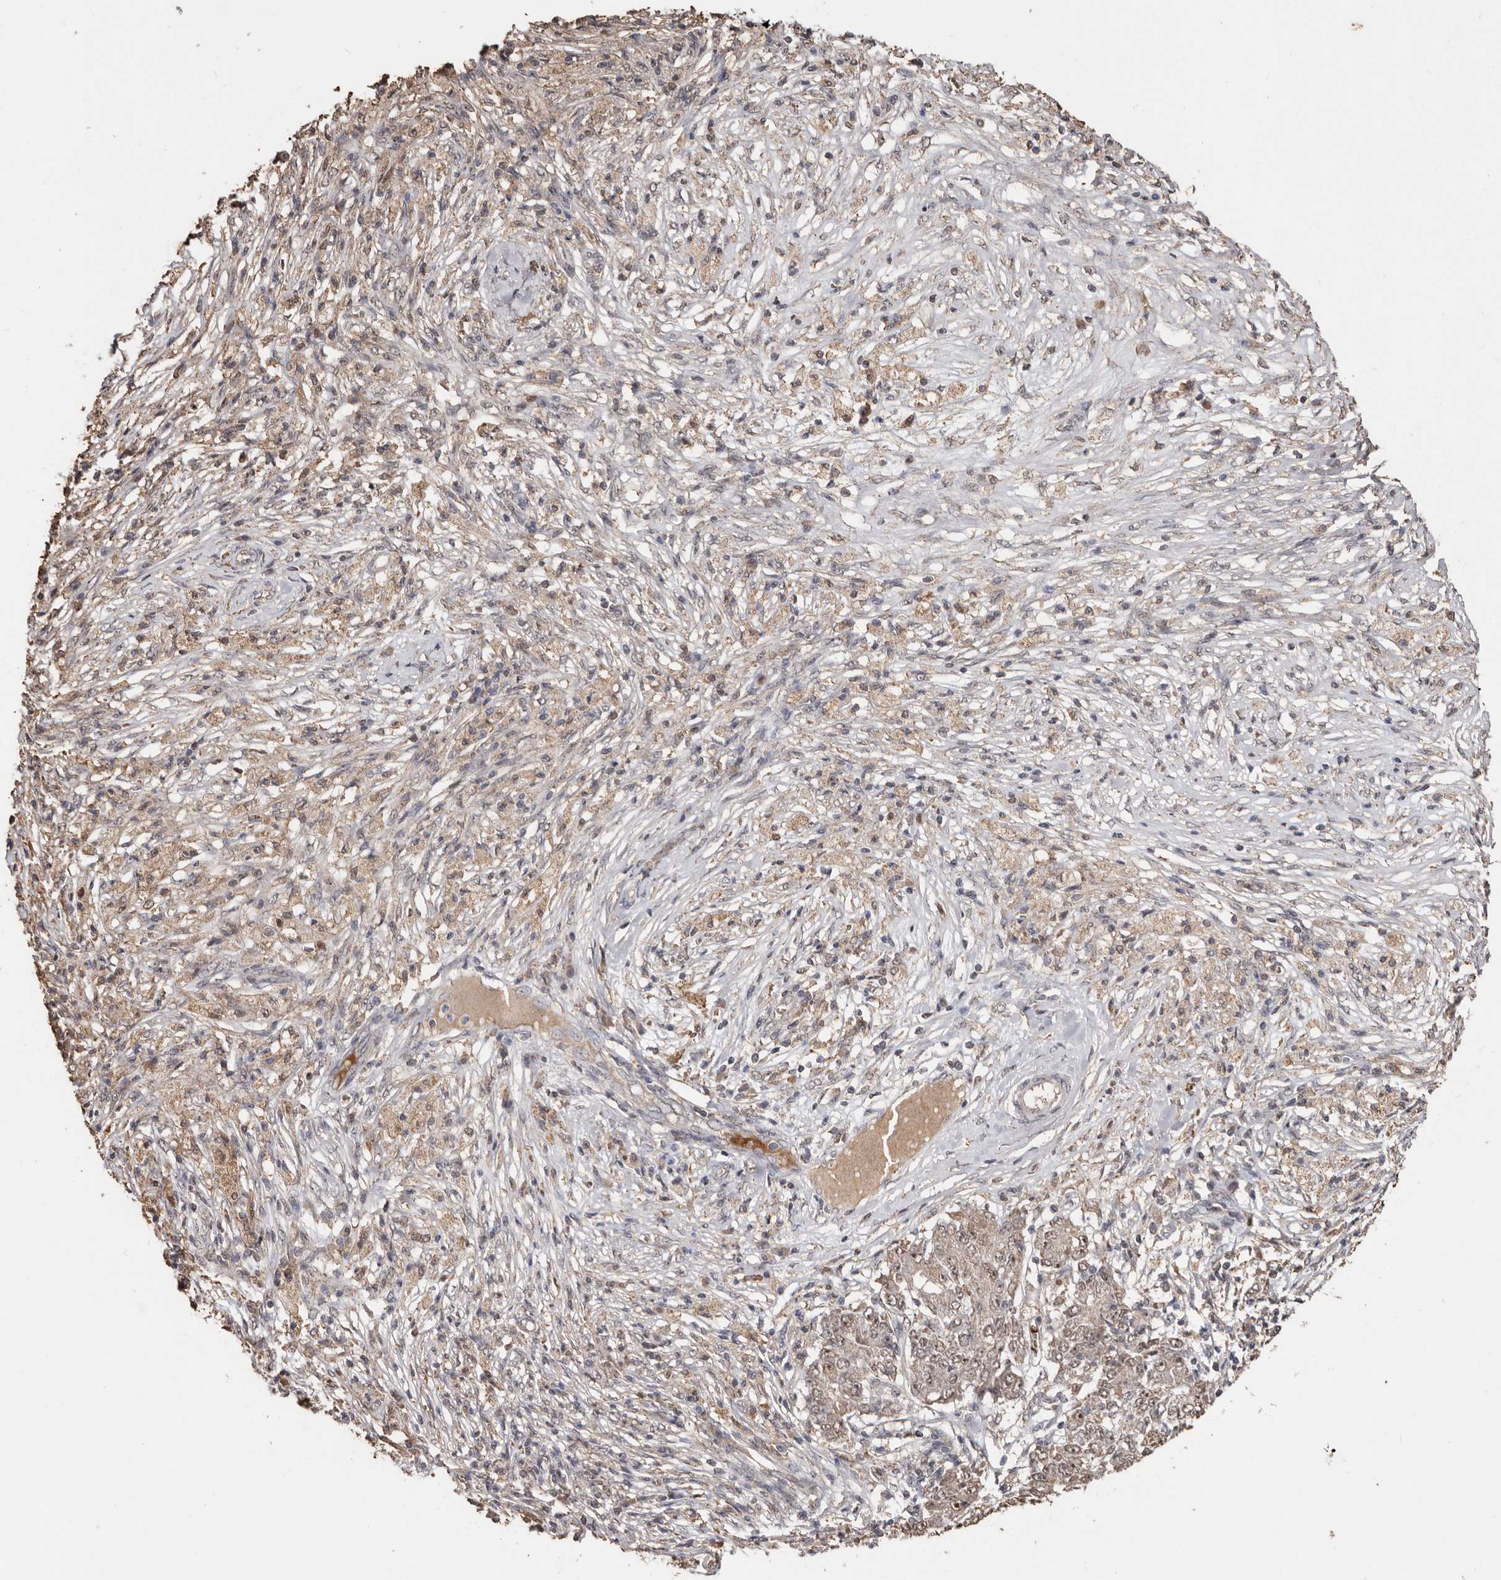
{"staining": {"intensity": "weak", "quantity": ">75%", "location": "cytoplasmic/membranous,nuclear"}, "tissue": "ovarian cancer", "cell_type": "Tumor cells", "image_type": "cancer", "snomed": [{"axis": "morphology", "description": "Carcinoma, endometroid"}, {"axis": "topography", "description": "Ovary"}], "caption": "IHC micrograph of ovarian cancer (endometroid carcinoma) stained for a protein (brown), which demonstrates low levels of weak cytoplasmic/membranous and nuclear positivity in about >75% of tumor cells.", "gene": "GRAMD2A", "patient": {"sex": "female", "age": 42}}